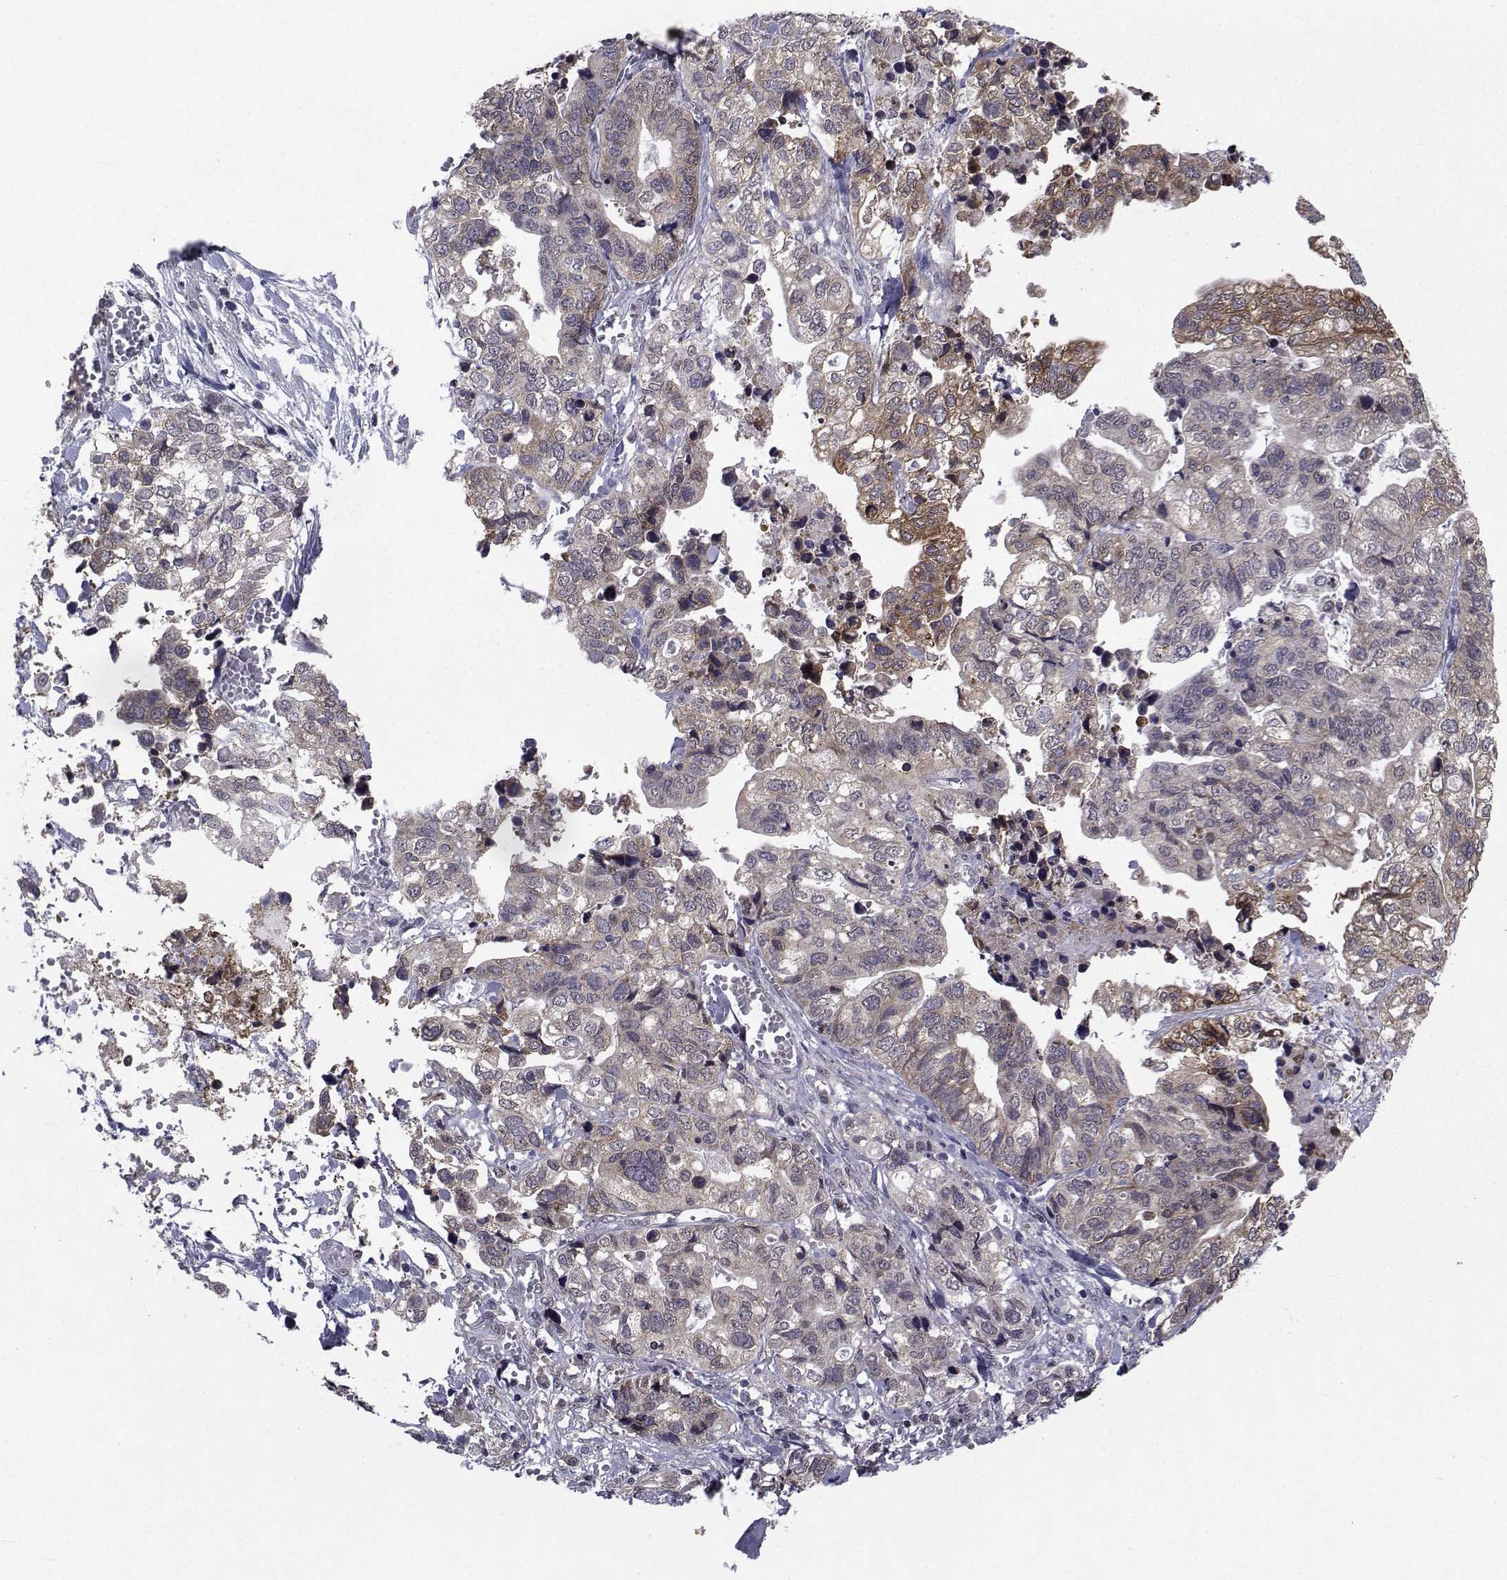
{"staining": {"intensity": "moderate", "quantity": "<25%", "location": "cytoplasmic/membranous"}, "tissue": "stomach cancer", "cell_type": "Tumor cells", "image_type": "cancer", "snomed": [{"axis": "morphology", "description": "Adenocarcinoma, NOS"}, {"axis": "topography", "description": "Stomach, upper"}], "caption": "Immunohistochemical staining of stomach adenocarcinoma reveals low levels of moderate cytoplasmic/membranous staining in approximately <25% of tumor cells. (DAB (3,3'-diaminobenzidine) = brown stain, brightfield microscopy at high magnification).", "gene": "CYP2S1", "patient": {"sex": "female", "age": 67}}